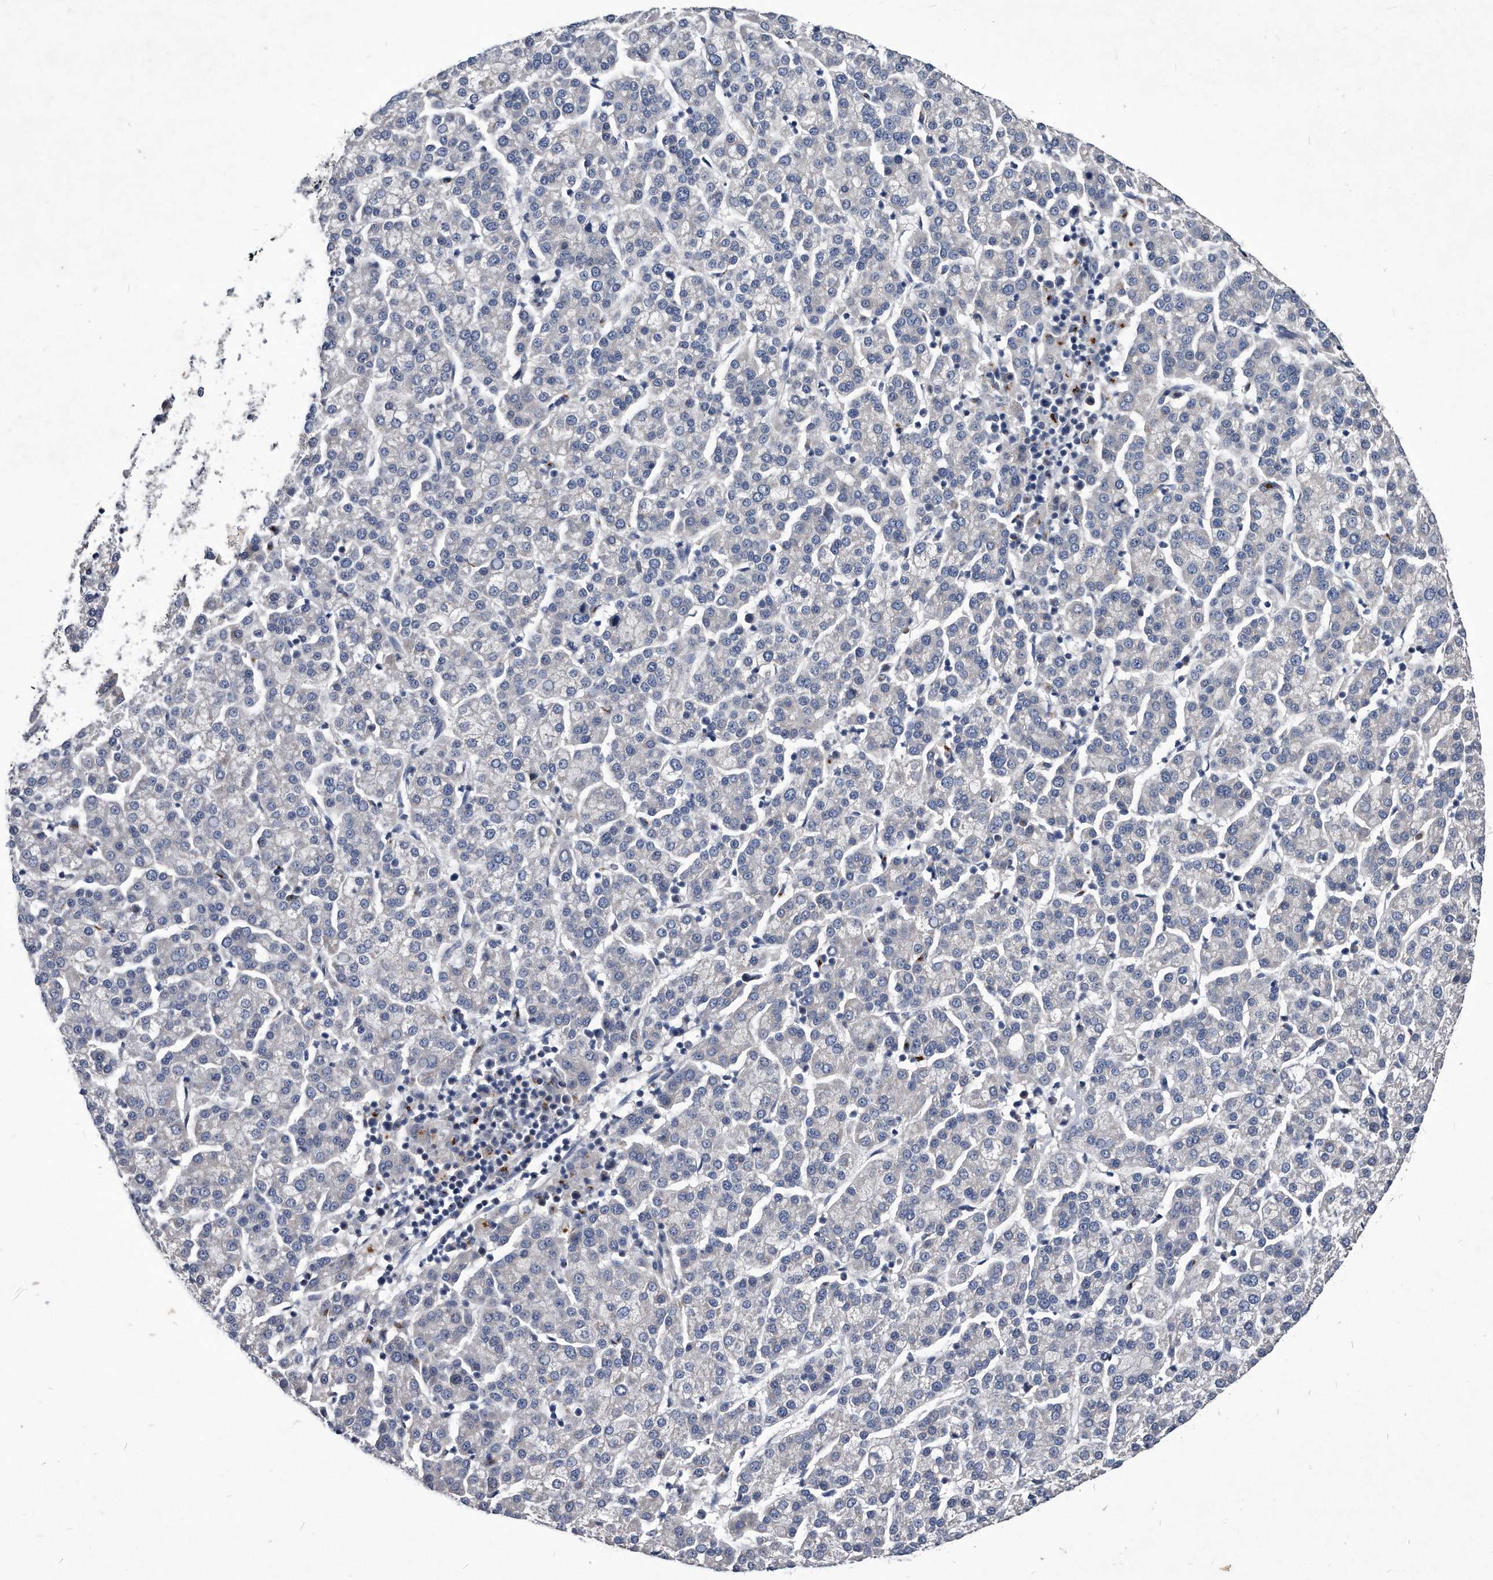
{"staining": {"intensity": "negative", "quantity": "none", "location": "none"}, "tissue": "liver cancer", "cell_type": "Tumor cells", "image_type": "cancer", "snomed": [{"axis": "morphology", "description": "Carcinoma, Hepatocellular, NOS"}, {"axis": "topography", "description": "Liver"}], "caption": "High power microscopy photomicrograph of an immunohistochemistry photomicrograph of liver hepatocellular carcinoma, revealing no significant positivity in tumor cells.", "gene": "MGAT4A", "patient": {"sex": "female", "age": 58}}